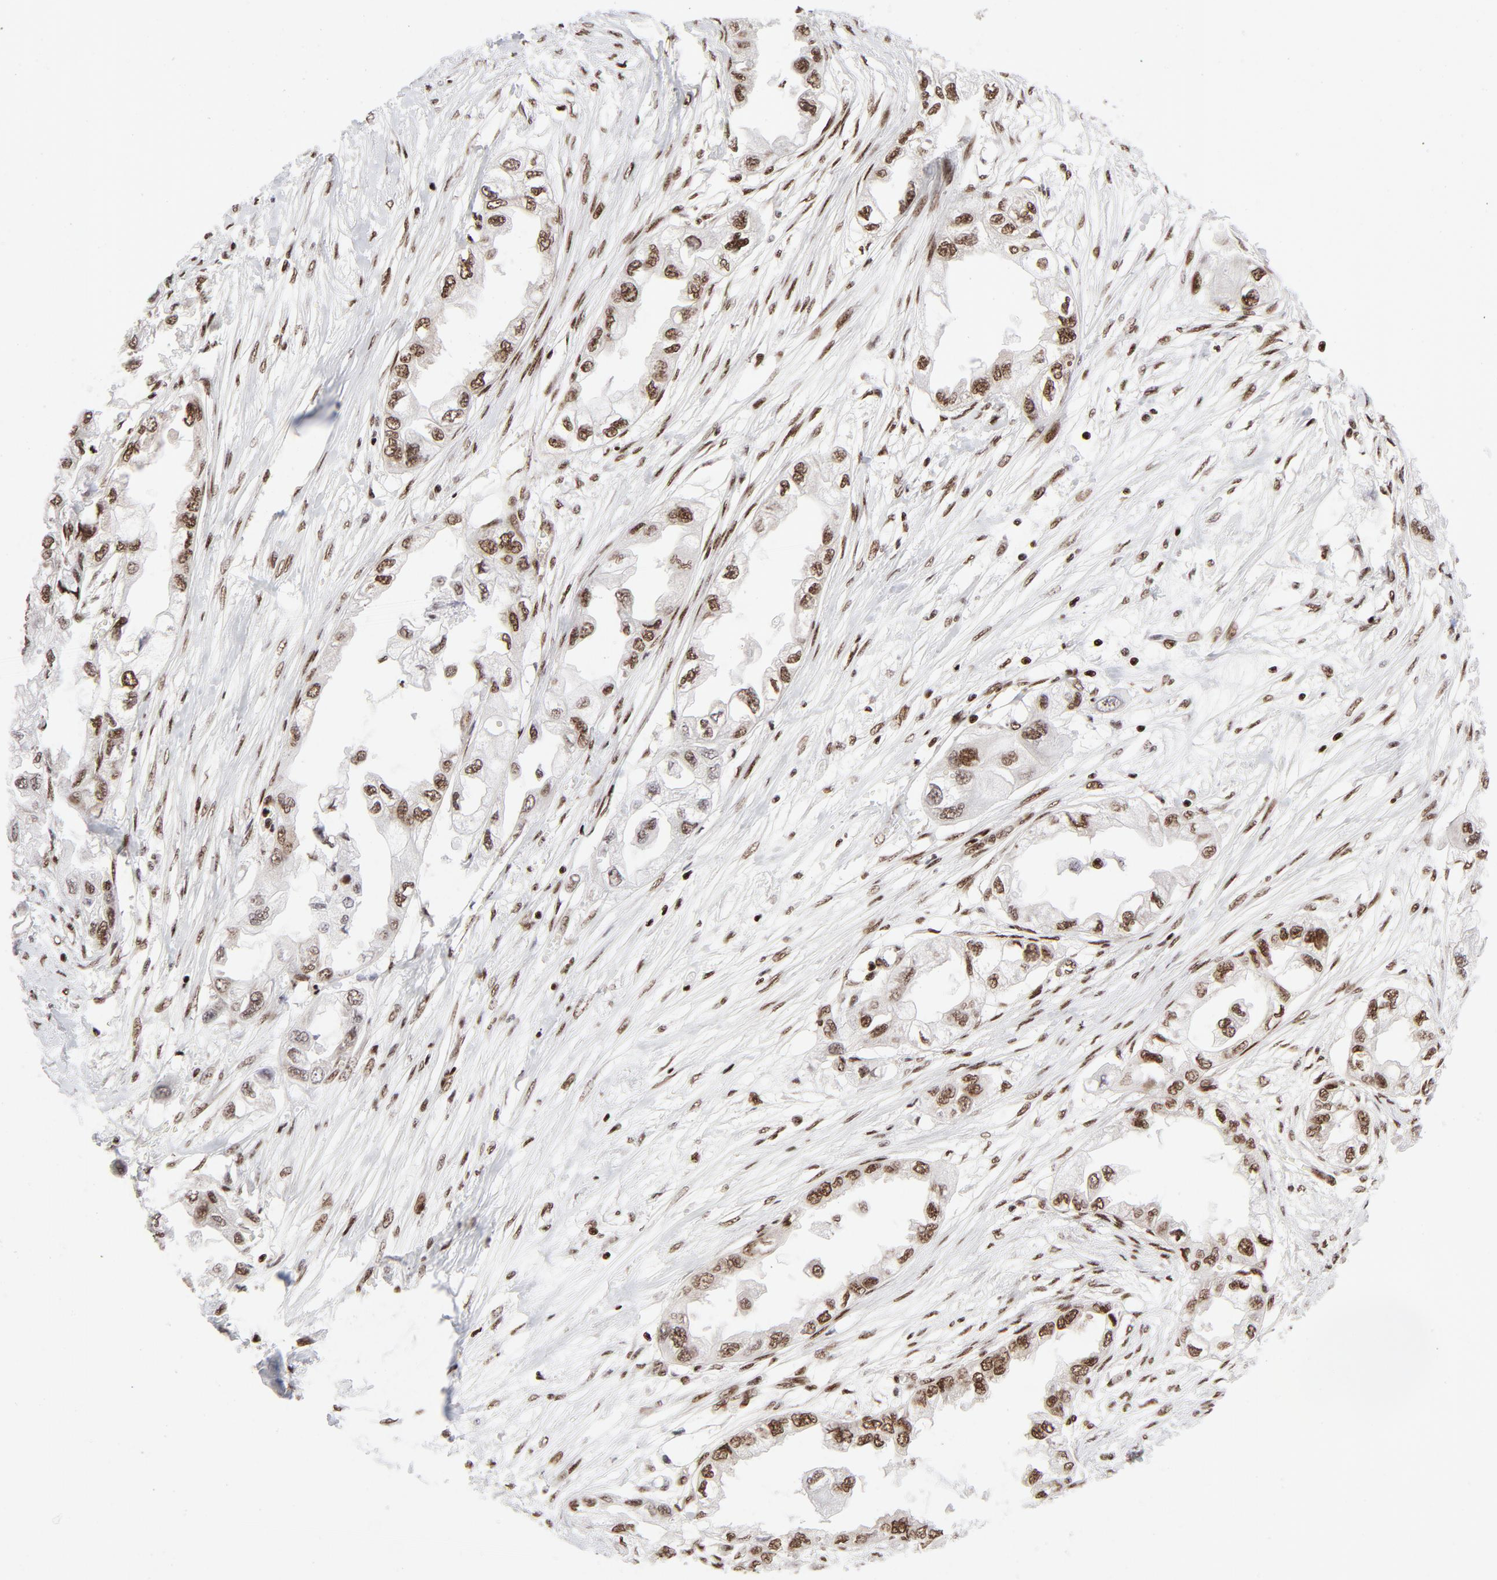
{"staining": {"intensity": "moderate", "quantity": ">75%", "location": "nuclear"}, "tissue": "endometrial cancer", "cell_type": "Tumor cells", "image_type": "cancer", "snomed": [{"axis": "morphology", "description": "Adenocarcinoma, NOS"}, {"axis": "topography", "description": "Endometrium"}], "caption": "Brown immunohistochemical staining in adenocarcinoma (endometrial) reveals moderate nuclear expression in about >75% of tumor cells.", "gene": "NFYB", "patient": {"sex": "female", "age": 67}}